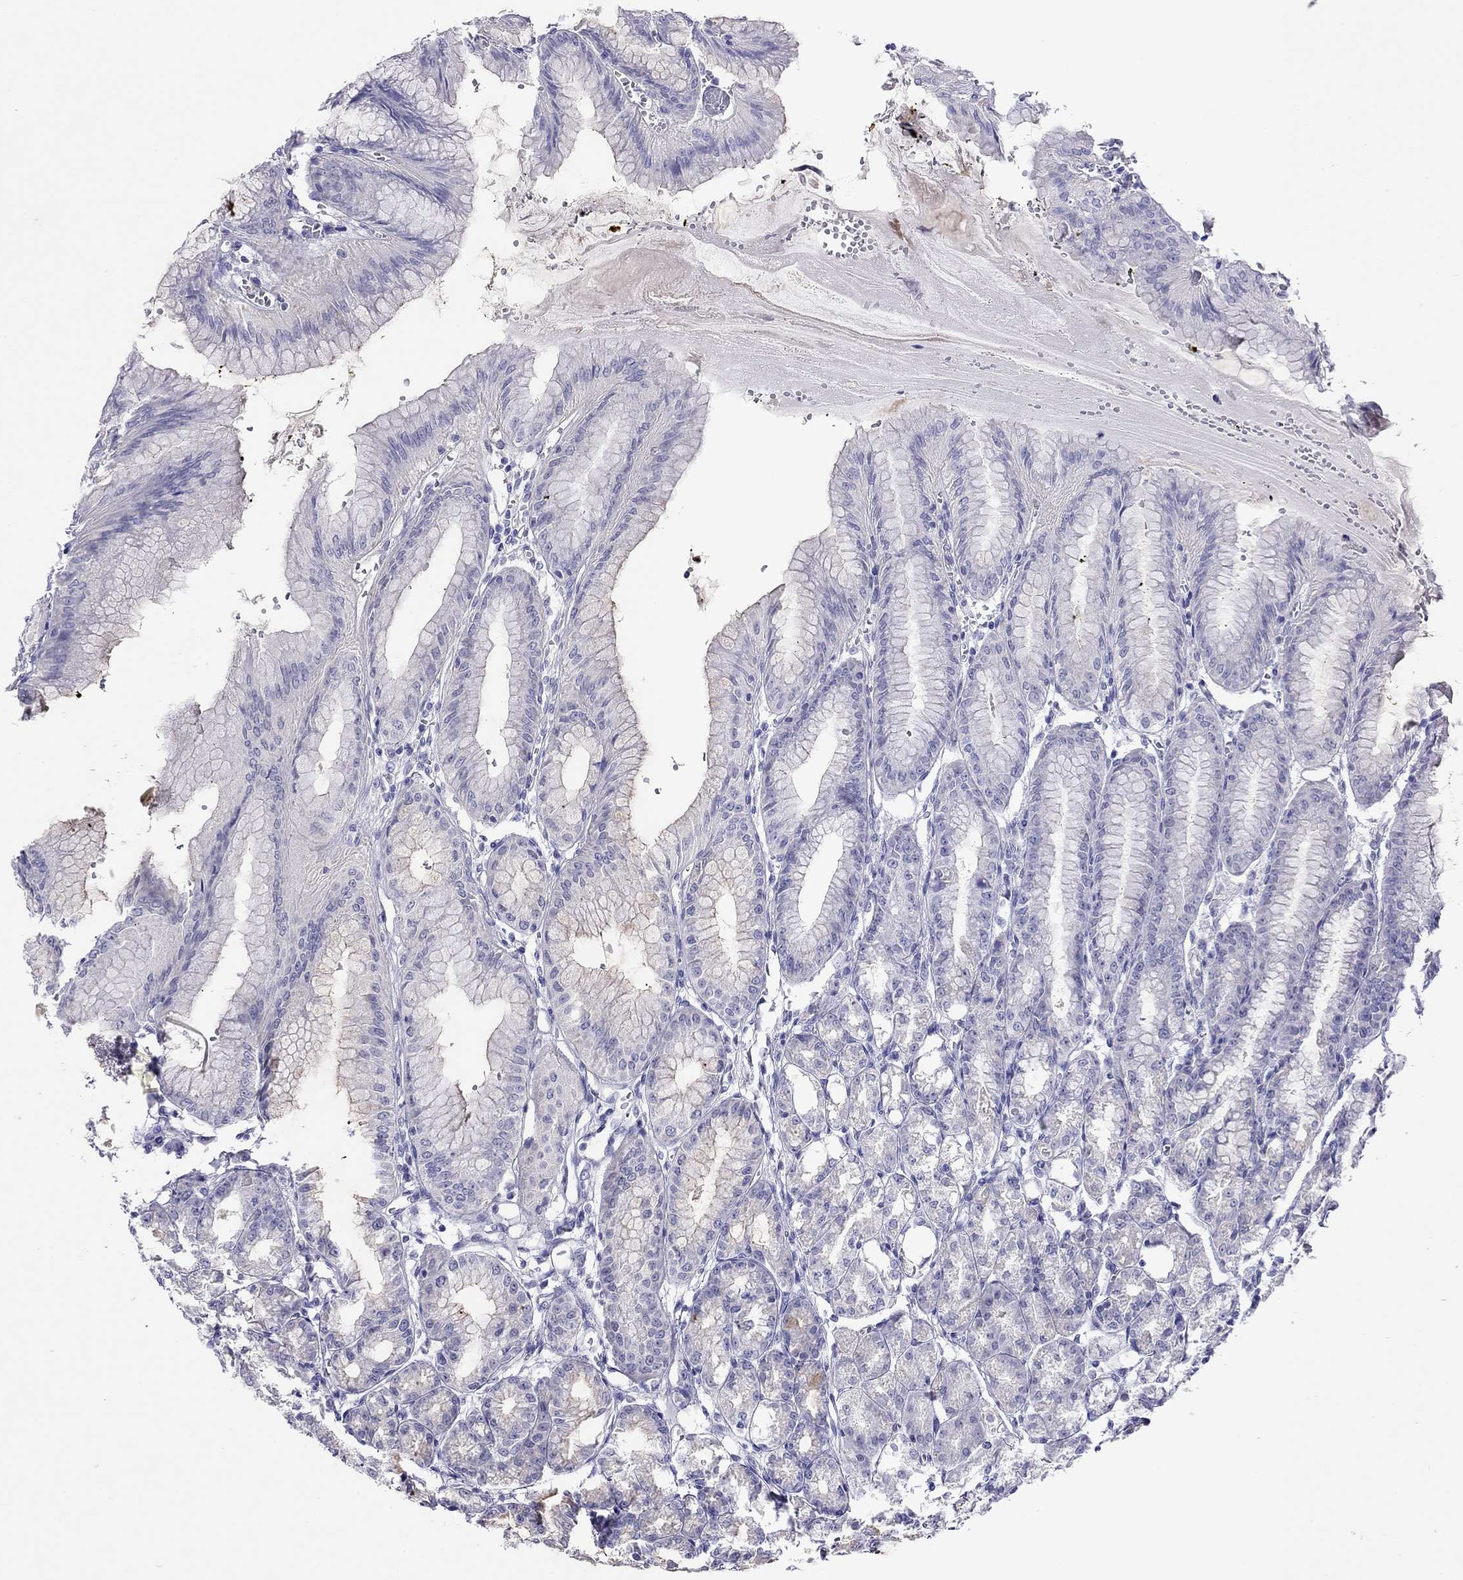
{"staining": {"intensity": "negative", "quantity": "none", "location": "none"}, "tissue": "stomach", "cell_type": "Glandular cells", "image_type": "normal", "snomed": [{"axis": "morphology", "description": "Normal tissue, NOS"}, {"axis": "topography", "description": "Stomach, lower"}], "caption": "Immunohistochemistry (IHC) photomicrograph of benign stomach stained for a protein (brown), which demonstrates no expression in glandular cells. (DAB immunohistochemistry (IHC), high magnification).", "gene": "CAPNS2", "patient": {"sex": "male", "age": 71}}